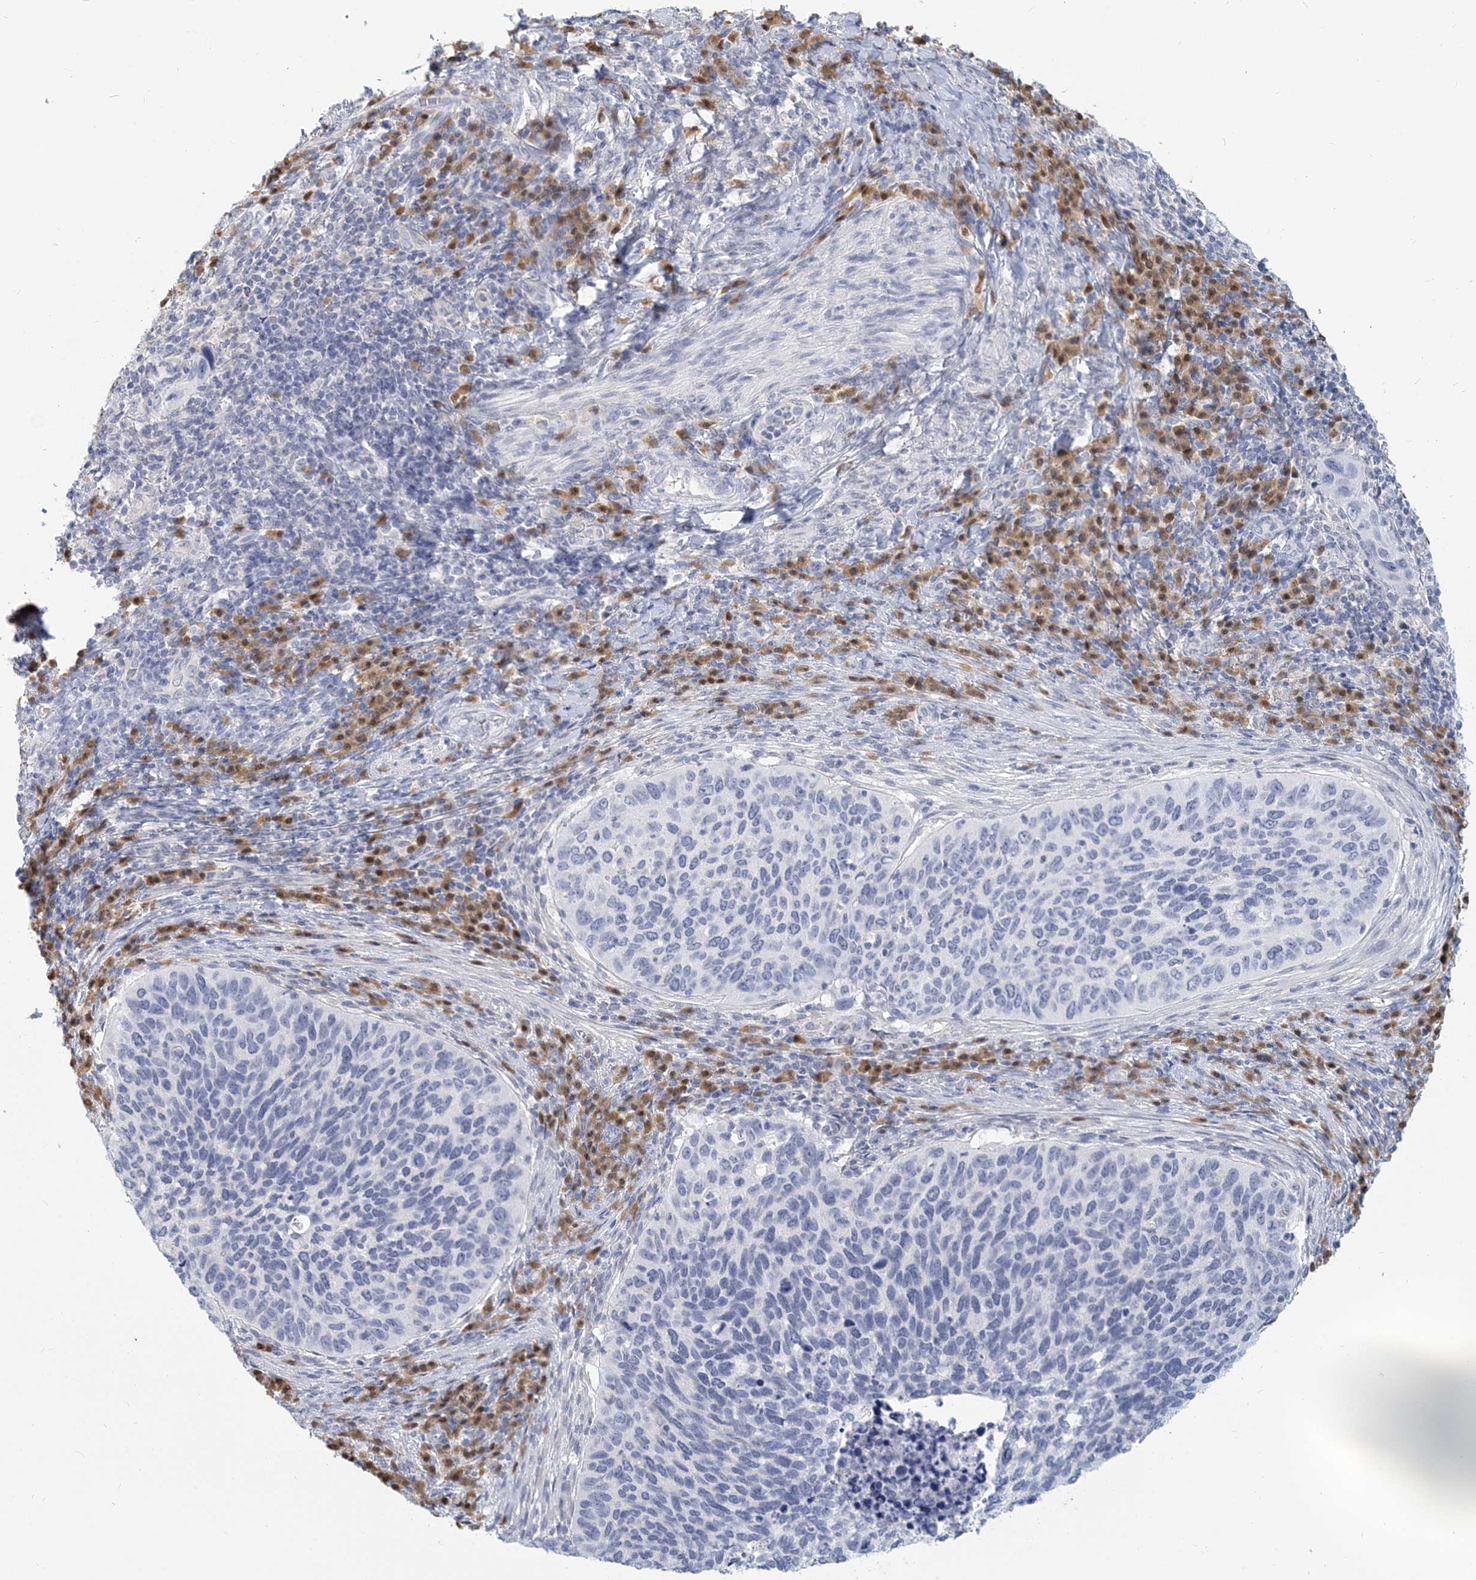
{"staining": {"intensity": "negative", "quantity": "none", "location": "none"}, "tissue": "cervical cancer", "cell_type": "Tumor cells", "image_type": "cancer", "snomed": [{"axis": "morphology", "description": "Squamous cell carcinoma, NOS"}, {"axis": "topography", "description": "Cervix"}], "caption": "Immunohistochemistry histopathology image of cervical cancer (squamous cell carcinoma) stained for a protein (brown), which demonstrates no expression in tumor cells.", "gene": "GMPPA", "patient": {"sex": "female", "age": 38}}